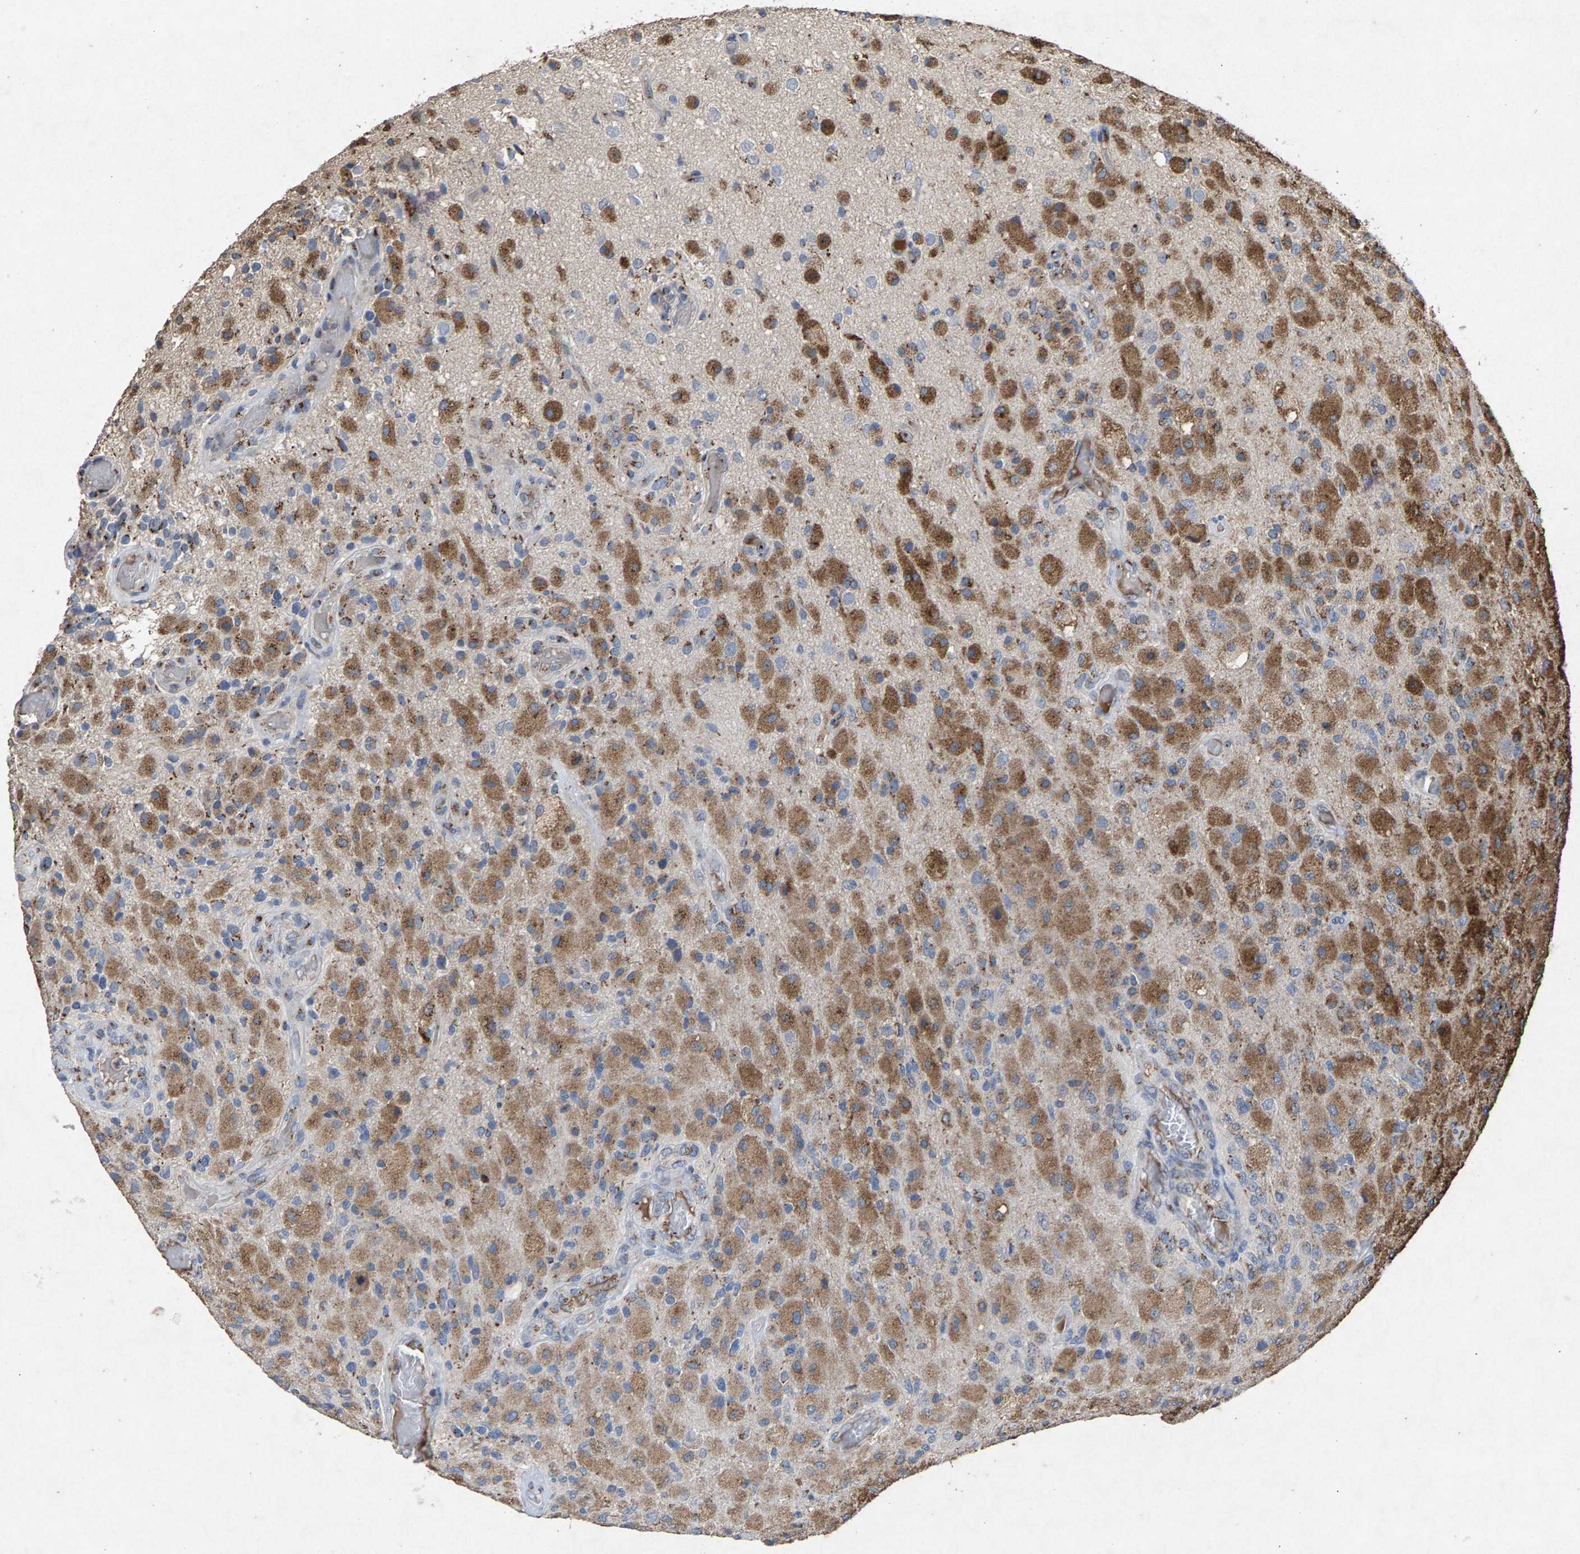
{"staining": {"intensity": "moderate", "quantity": ">75%", "location": "cytoplasmic/membranous"}, "tissue": "glioma", "cell_type": "Tumor cells", "image_type": "cancer", "snomed": [{"axis": "morphology", "description": "Normal tissue, NOS"}, {"axis": "morphology", "description": "Glioma, malignant, High grade"}, {"axis": "topography", "description": "Cerebral cortex"}], "caption": "Protein staining reveals moderate cytoplasmic/membranous expression in approximately >75% of tumor cells in high-grade glioma (malignant).", "gene": "MAN2A1", "patient": {"sex": "male", "age": 77}}